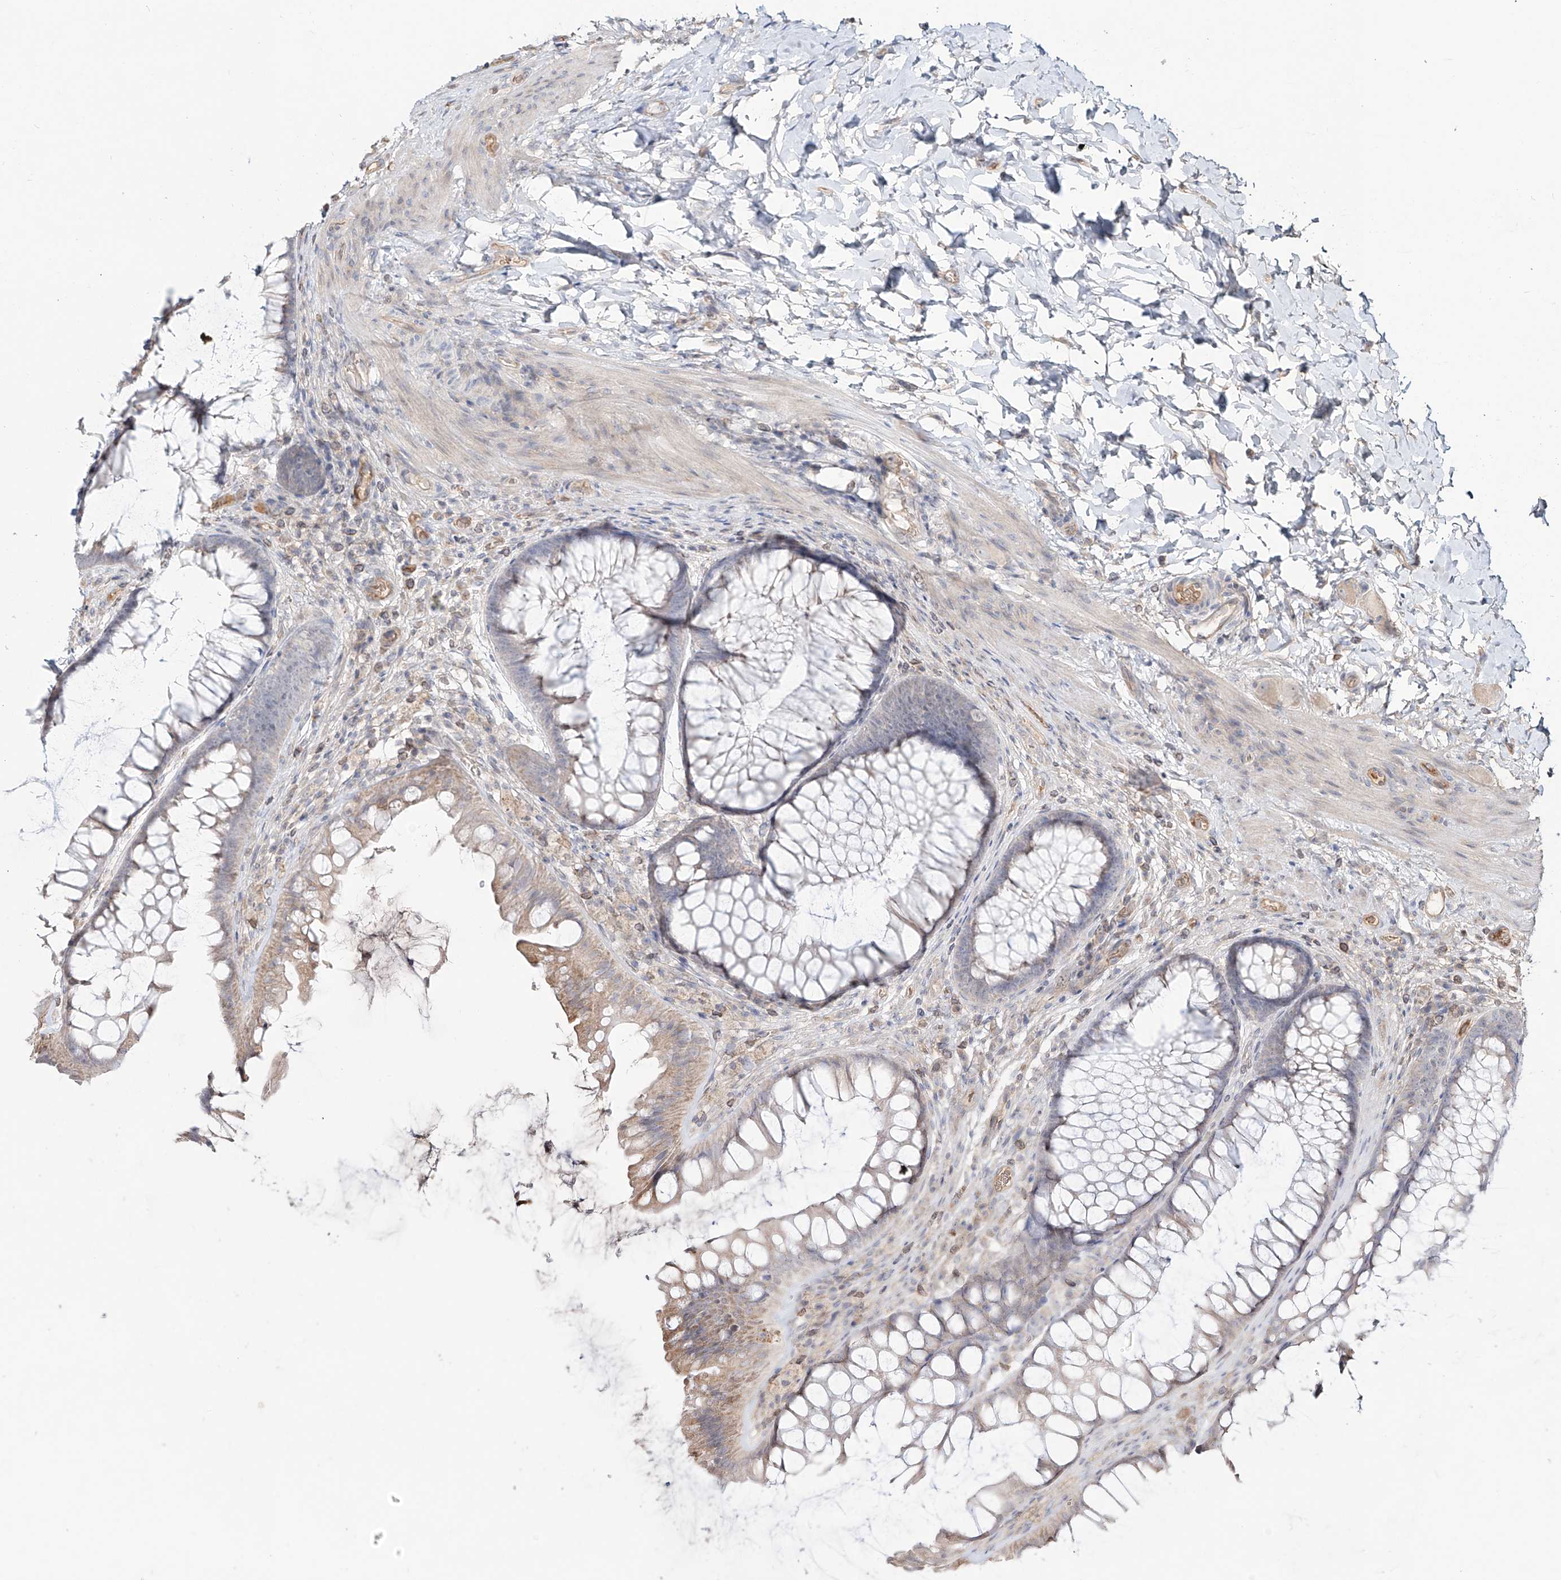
{"staining": {"intensity": "weak", "quantity": ">75%", "location": "cytoplasmic/membranous"}, "tissue": "colon", "cell_type": "Endothelial cells", "image_type": "normal", "snomed": [{"axis": "morphology", "description": "Normal tissue, NOS"}, {"axis": "topography", "description": "Colon"}], "caption": "This is a micrograph of immunohistochemistry (IHC) staining of unremarkable colon, which shows weak expression in the cytoplasmic/membranous of endothelial cells.", "gene": "ERO1A", "patient": {"sex": "female", "age": 62}}